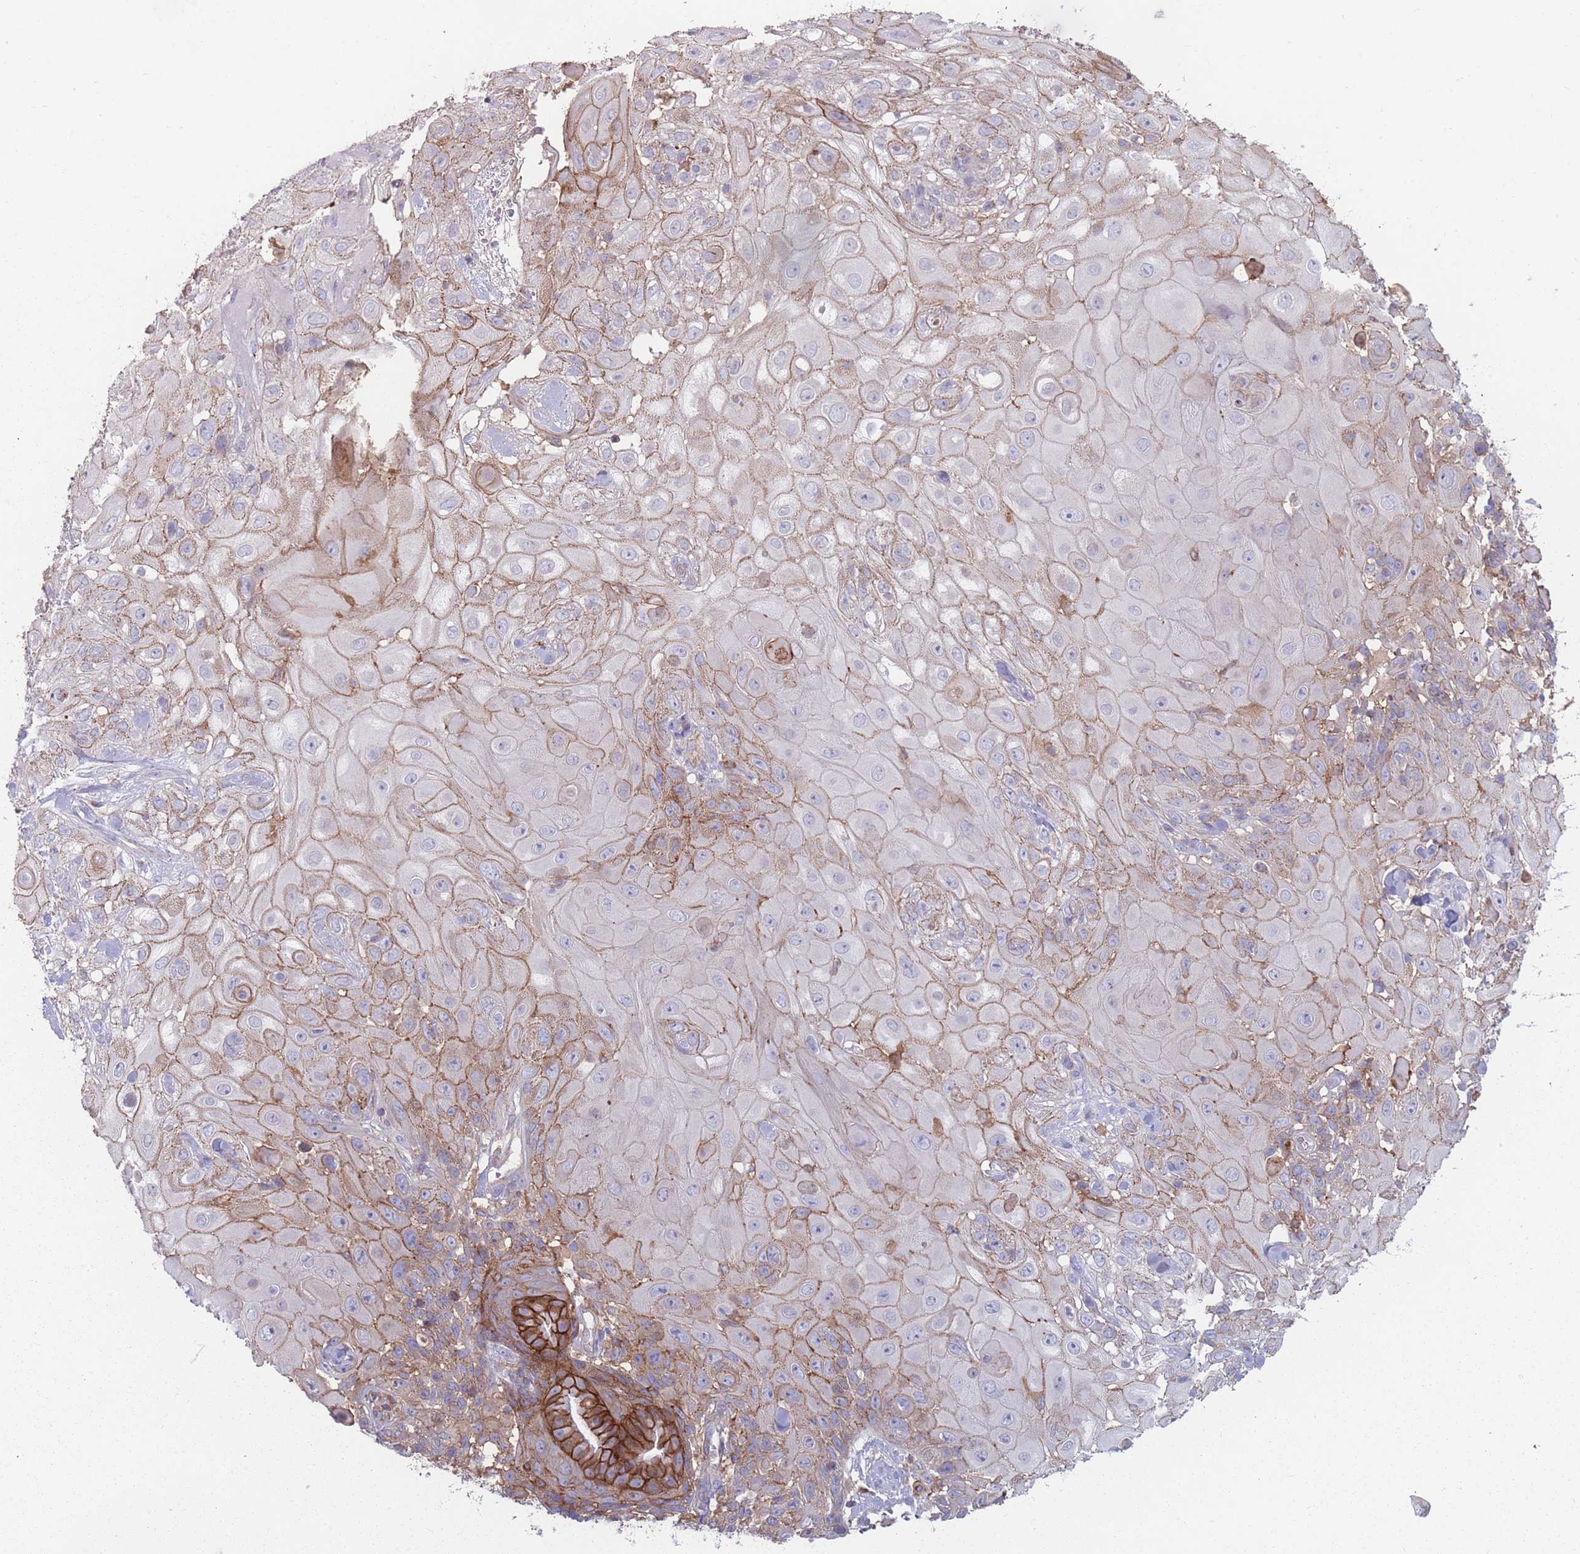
{"staining": {"intensity": "moderate", "quantity": "25%-75%", "location": "cytoplasmic/membranous"}, "tissue": "skin cancer", "cell_type": "Tumor cells", "image_type": "cancer", "snomed": [{"axis": "morphology", "description": "Normal tissue, NOS"}, {"axis": "morphology", "description": "Squamous cell carcinoma, NOS"}, {"axis": "topography", "description": "Skin"}, {"axis": "topography", "description": "Cartilage tissue"}], "caption": "Skin squamous cell carcinoma stained for a protein demonstrates moderate cytoplasmic/membranous positivity in tumor cells.", "gene": "CD33", "patient": {"sex": "female", "age": 79}}